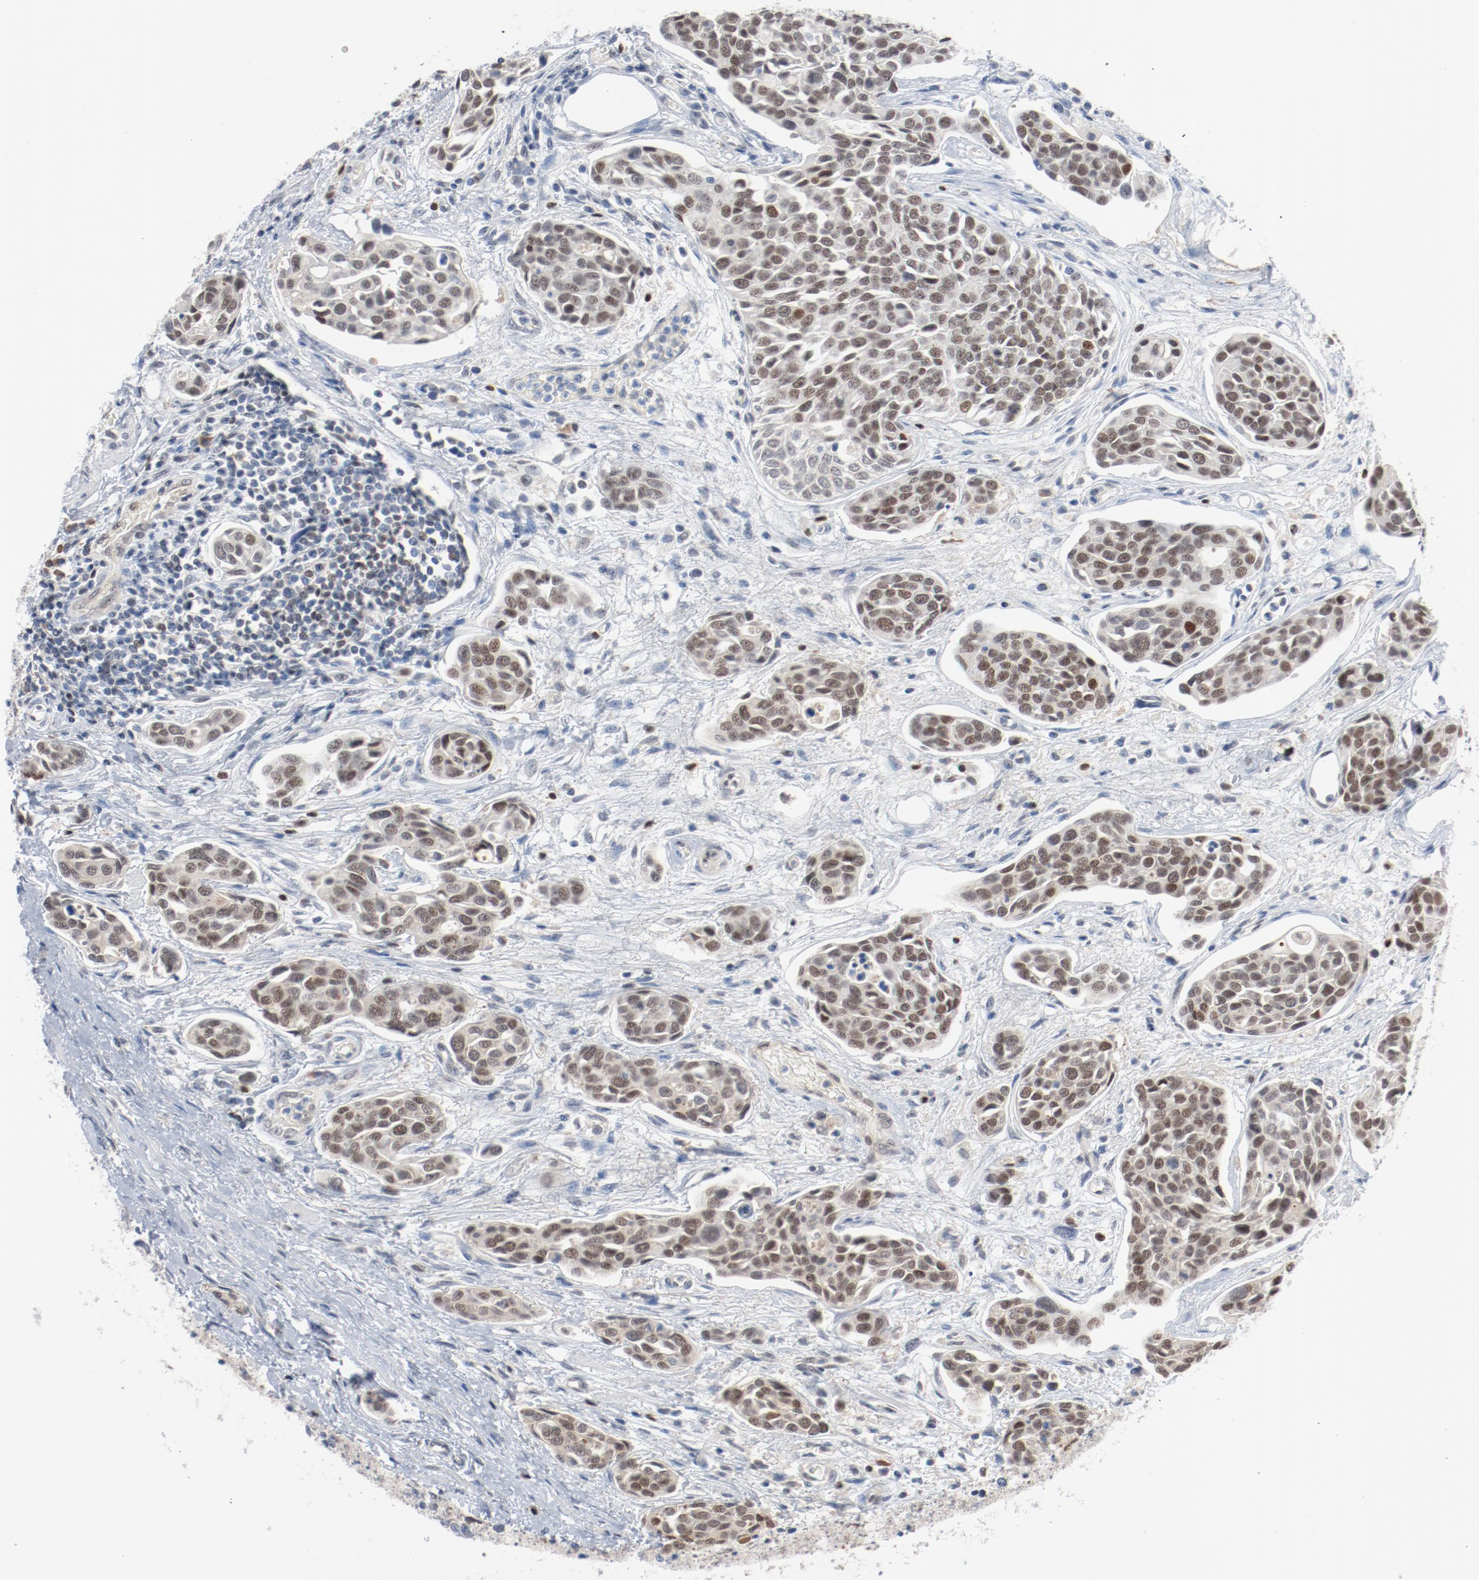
{"staining": {"intensity": "weak", "quantity": ">75%", "location": "nuclear"}, "tissue": "urothelial cancer", "cell_type": "Tumor cells", "image_type": "cancer", "snomed": [{"axis": "morphology", "description": "Urothelial carcinoma, High grade"}, {"axis": "topography", "description": "Urinary bladder"}], "caption": "Urothelial cancer tissue displays weak nuclear staining in about >75% of tumor cells, visualized by immunohistochemistry. Ihc stains the protein in brown and the nuclei are stained blue.", "gene": "FOXP1", "patient": {"sex": "male", "age": 78}}